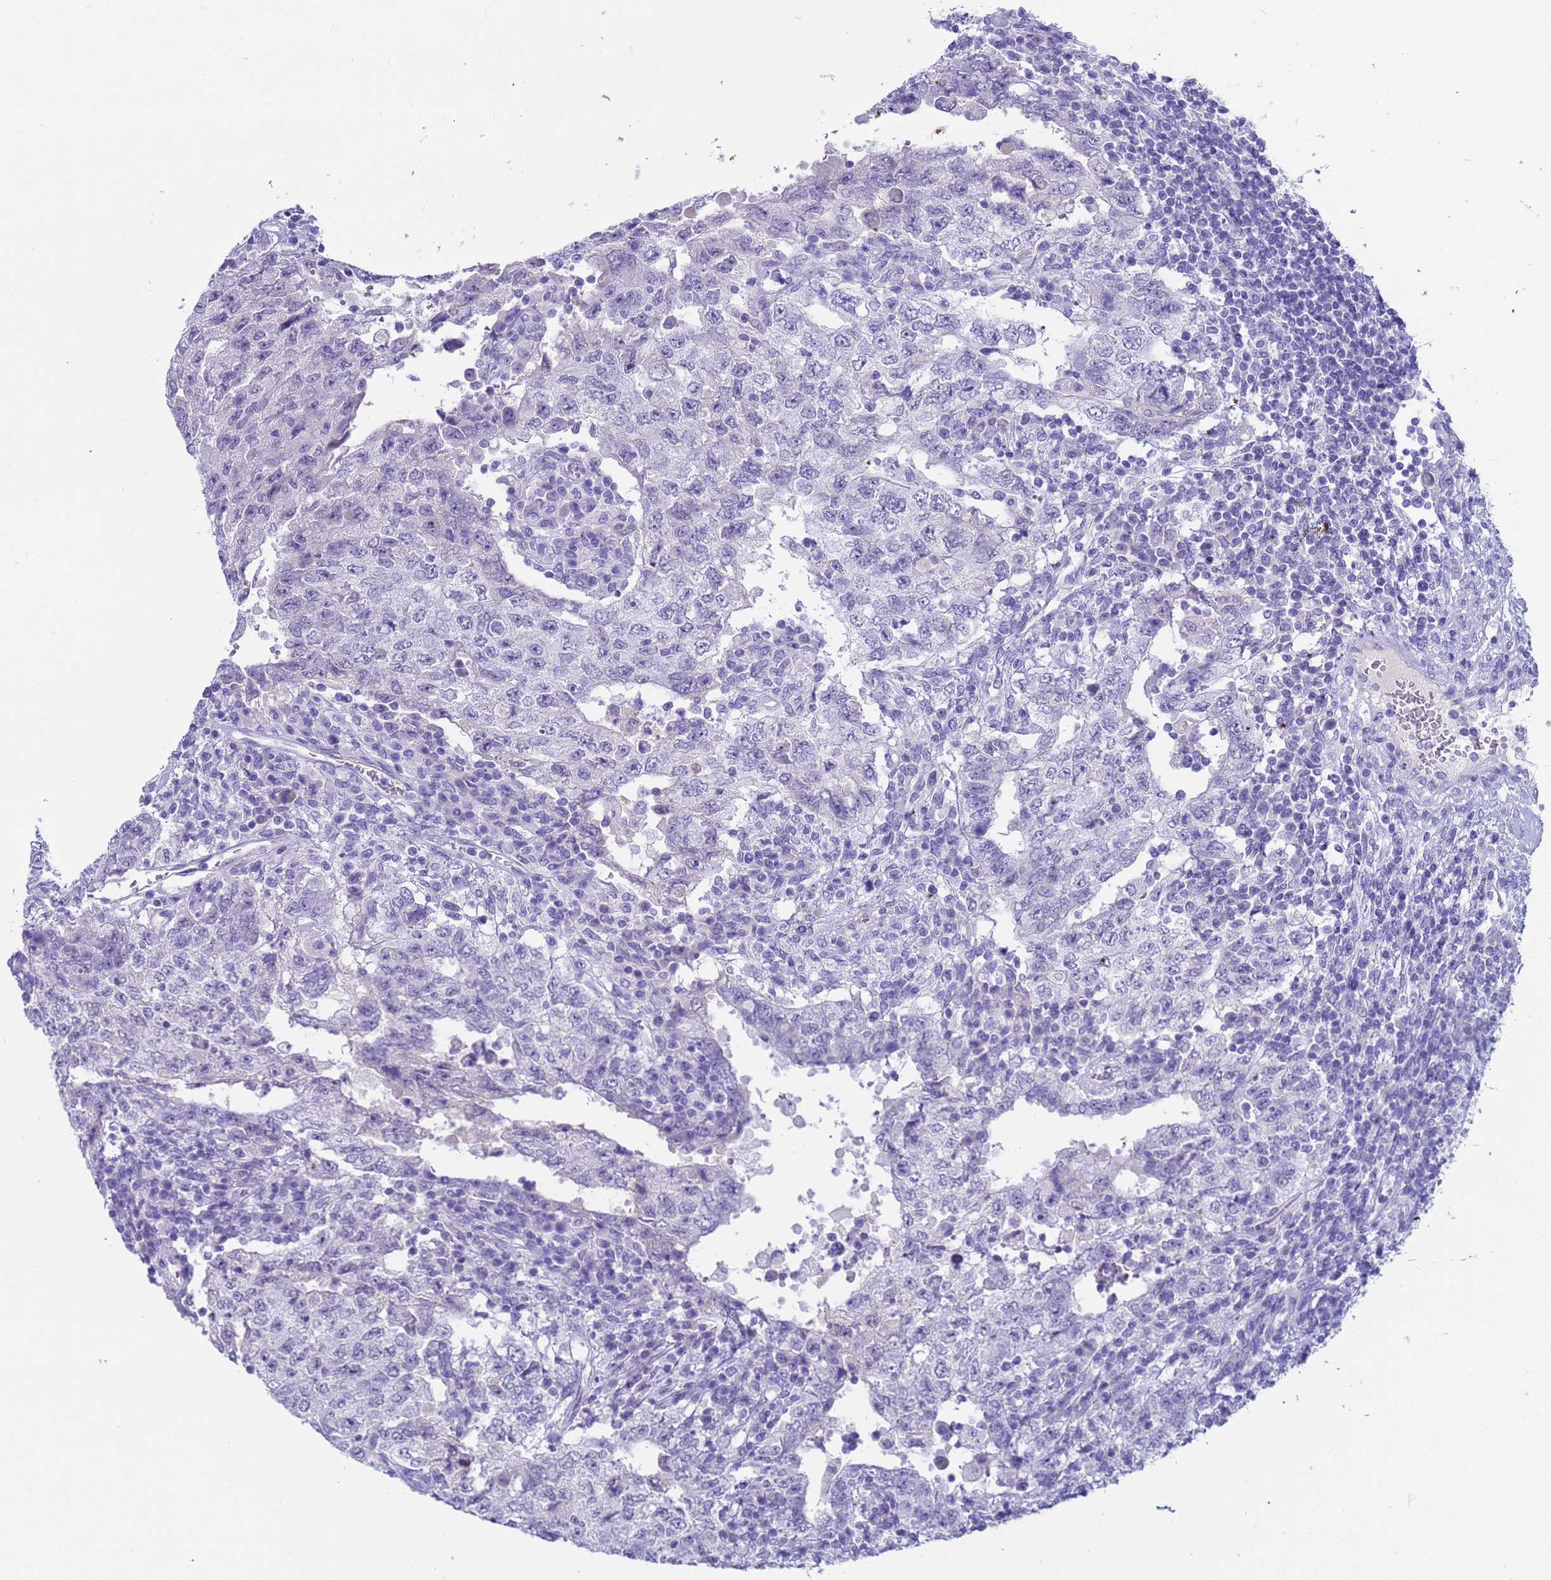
{"staining": {"intensity": "negative", "quantity": "none", "location": "none"}, "tissue": "testis cancer", "cell_type": "Tumor cells", "image_type": "cancer", "snomed": [{"axis": "morphology", "description": "Carcinoma, Embryonal, NOS"}, {"axis": "topography", "description": "Testis"}], "caption": "DAB (3,3'-diaminobenzidine) immunohistochemical staining of human testis cancer (embryonal carcinoma) displays no significant expression in tumor cells. (Immunohistochemistry (ihc), brightfield microscopy, high magnification).", "gene": "CKM", "patient": {"sex": "male", "age": 26}}